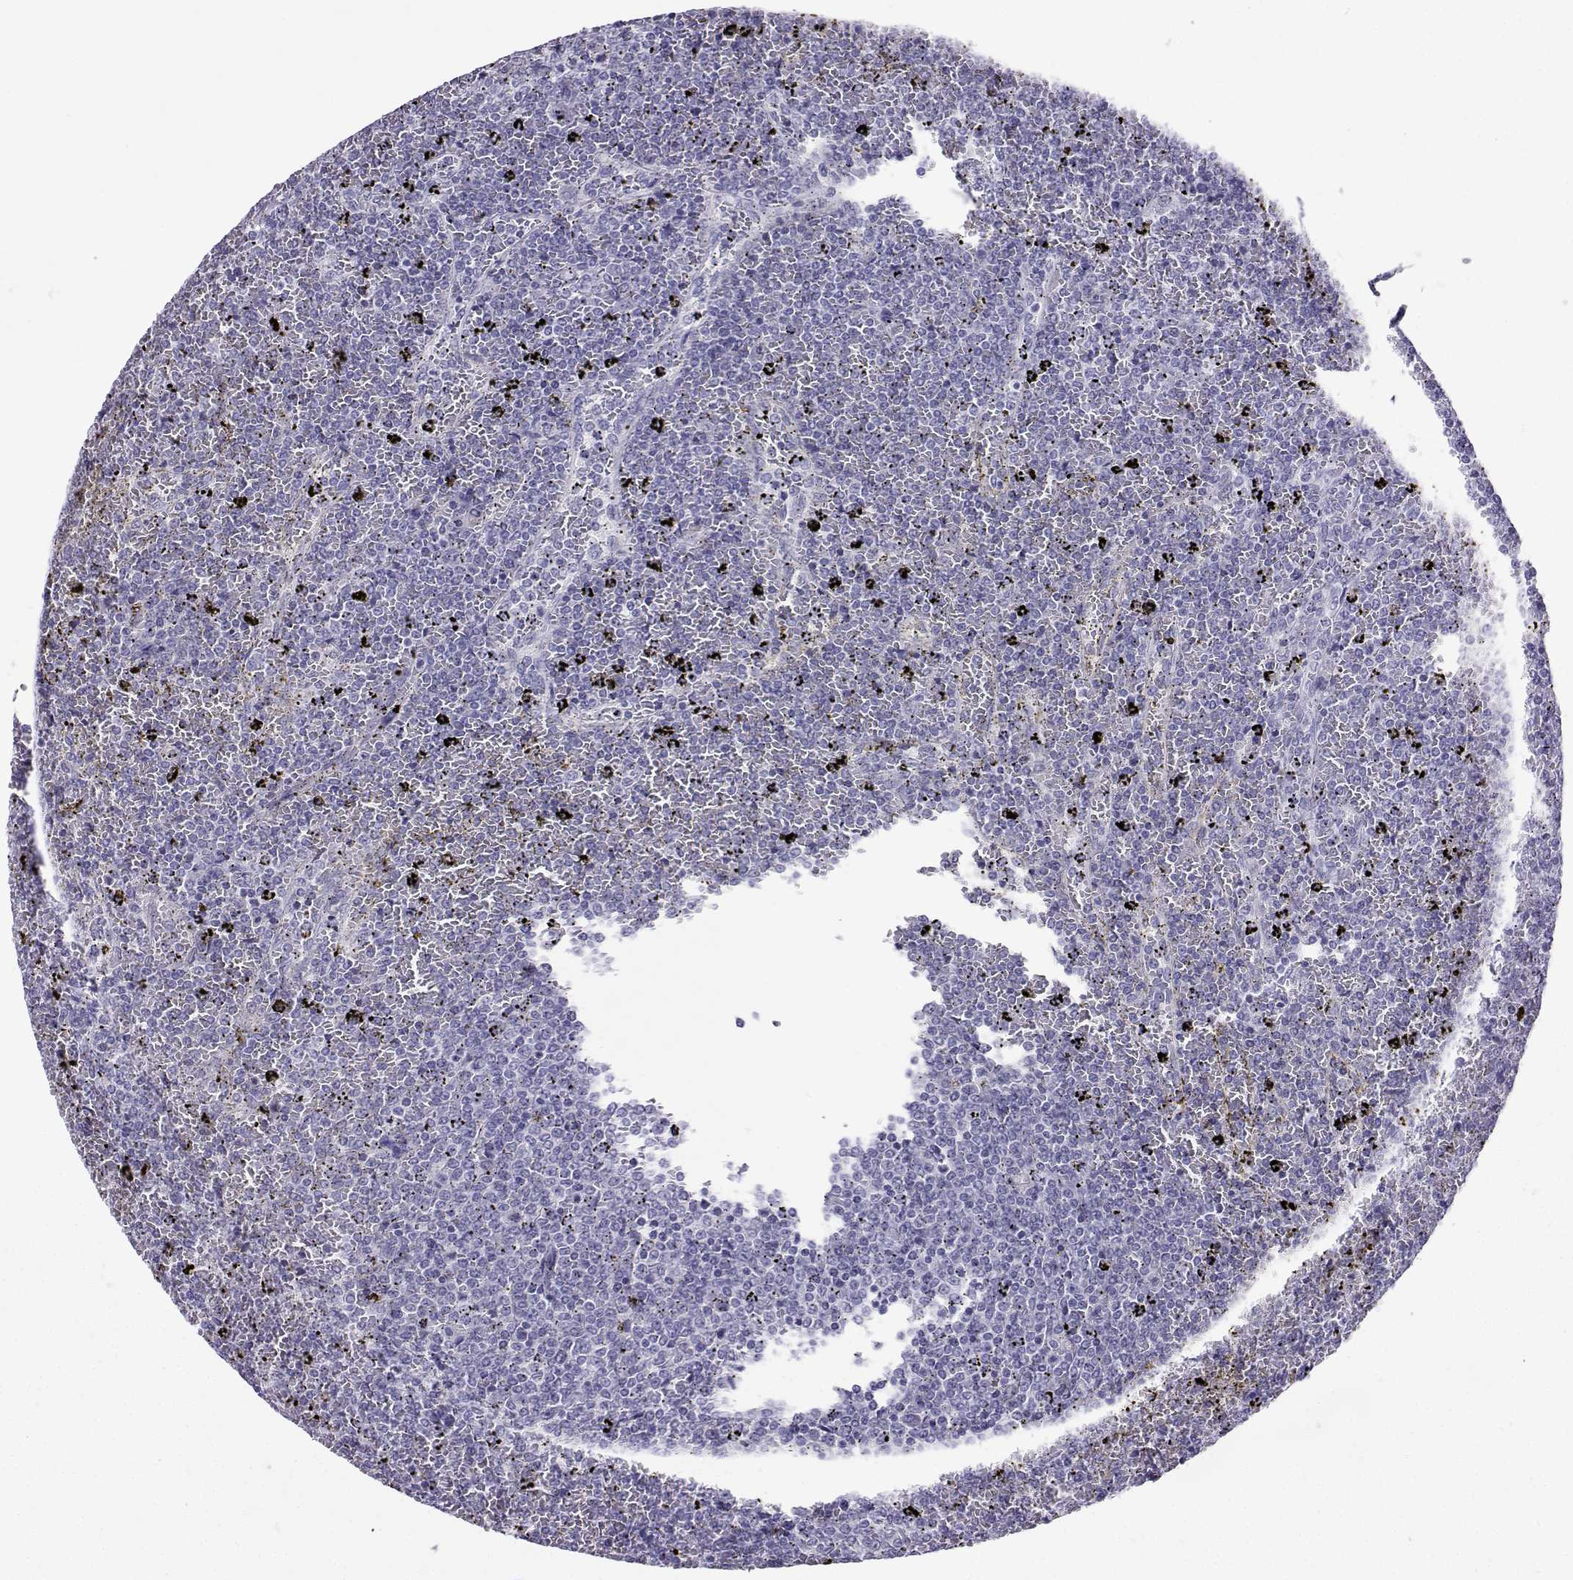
{"staining": {"intensity": "negative", "quantity": "none", "location": "none"}, "tissue": "lymphoma", "cell_type": "Tumor cells", "image_type": "cancer", "snomed": [{"axis": "morphology", "description": "Malignant lymphoma, non-Hodgkin's type, Low grade"}, {"axis": "topography", "description": "Spleen"}], "caption": "Protein analysis of low-grade malignant lymphoma, non-Hodgkin's type shows no significant positivity in tumor cells. The staining is performed using DAB brown chromogen with nuclei counter-stained in using hematoxylin.", "gene": "KIF17", "patient": {"sex": "female", "age": 77}}